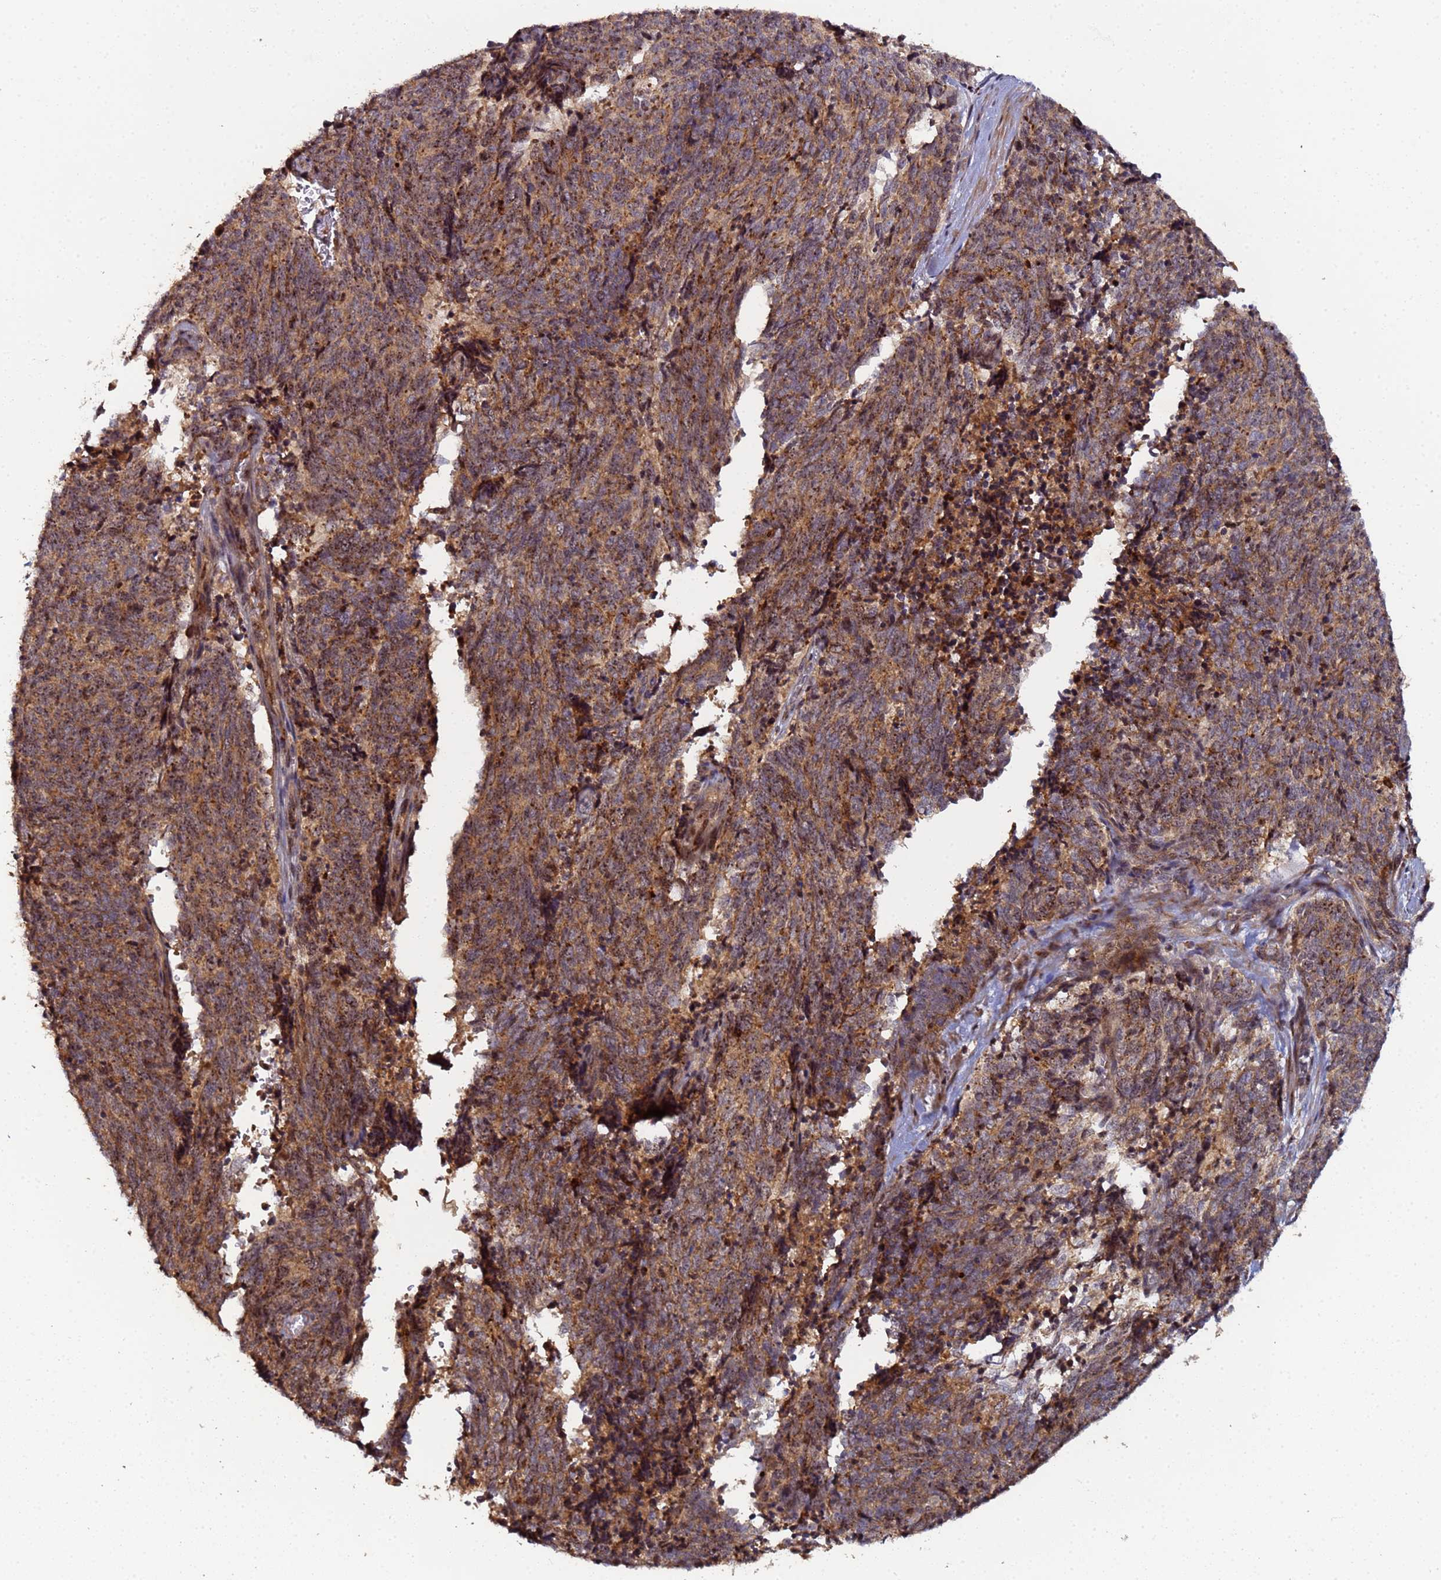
{"staining": {"intensity": "strong", "quantity": ">75%", "location": "cytoplasmic/membranous,nuclear"}, "tissue": "cervical cancer", "cell_type": "Tumor cells", "image_type": "cancer", "snomed": [{"axis": "morphology", "description": "Squamous cell carcinoma, NOS"}, {"axis": "topography", "description": "Cervix"}], "caption": "Immunohistochemical staining of squamous cell carcinoma (cervical) demonstrates high levels of strong cytoplasmic/membranous and nuclear protein positivity in approximately >75% of tumor cells.", "gene": "OSER1", "patient": {"sex": "female", "age": 29}}